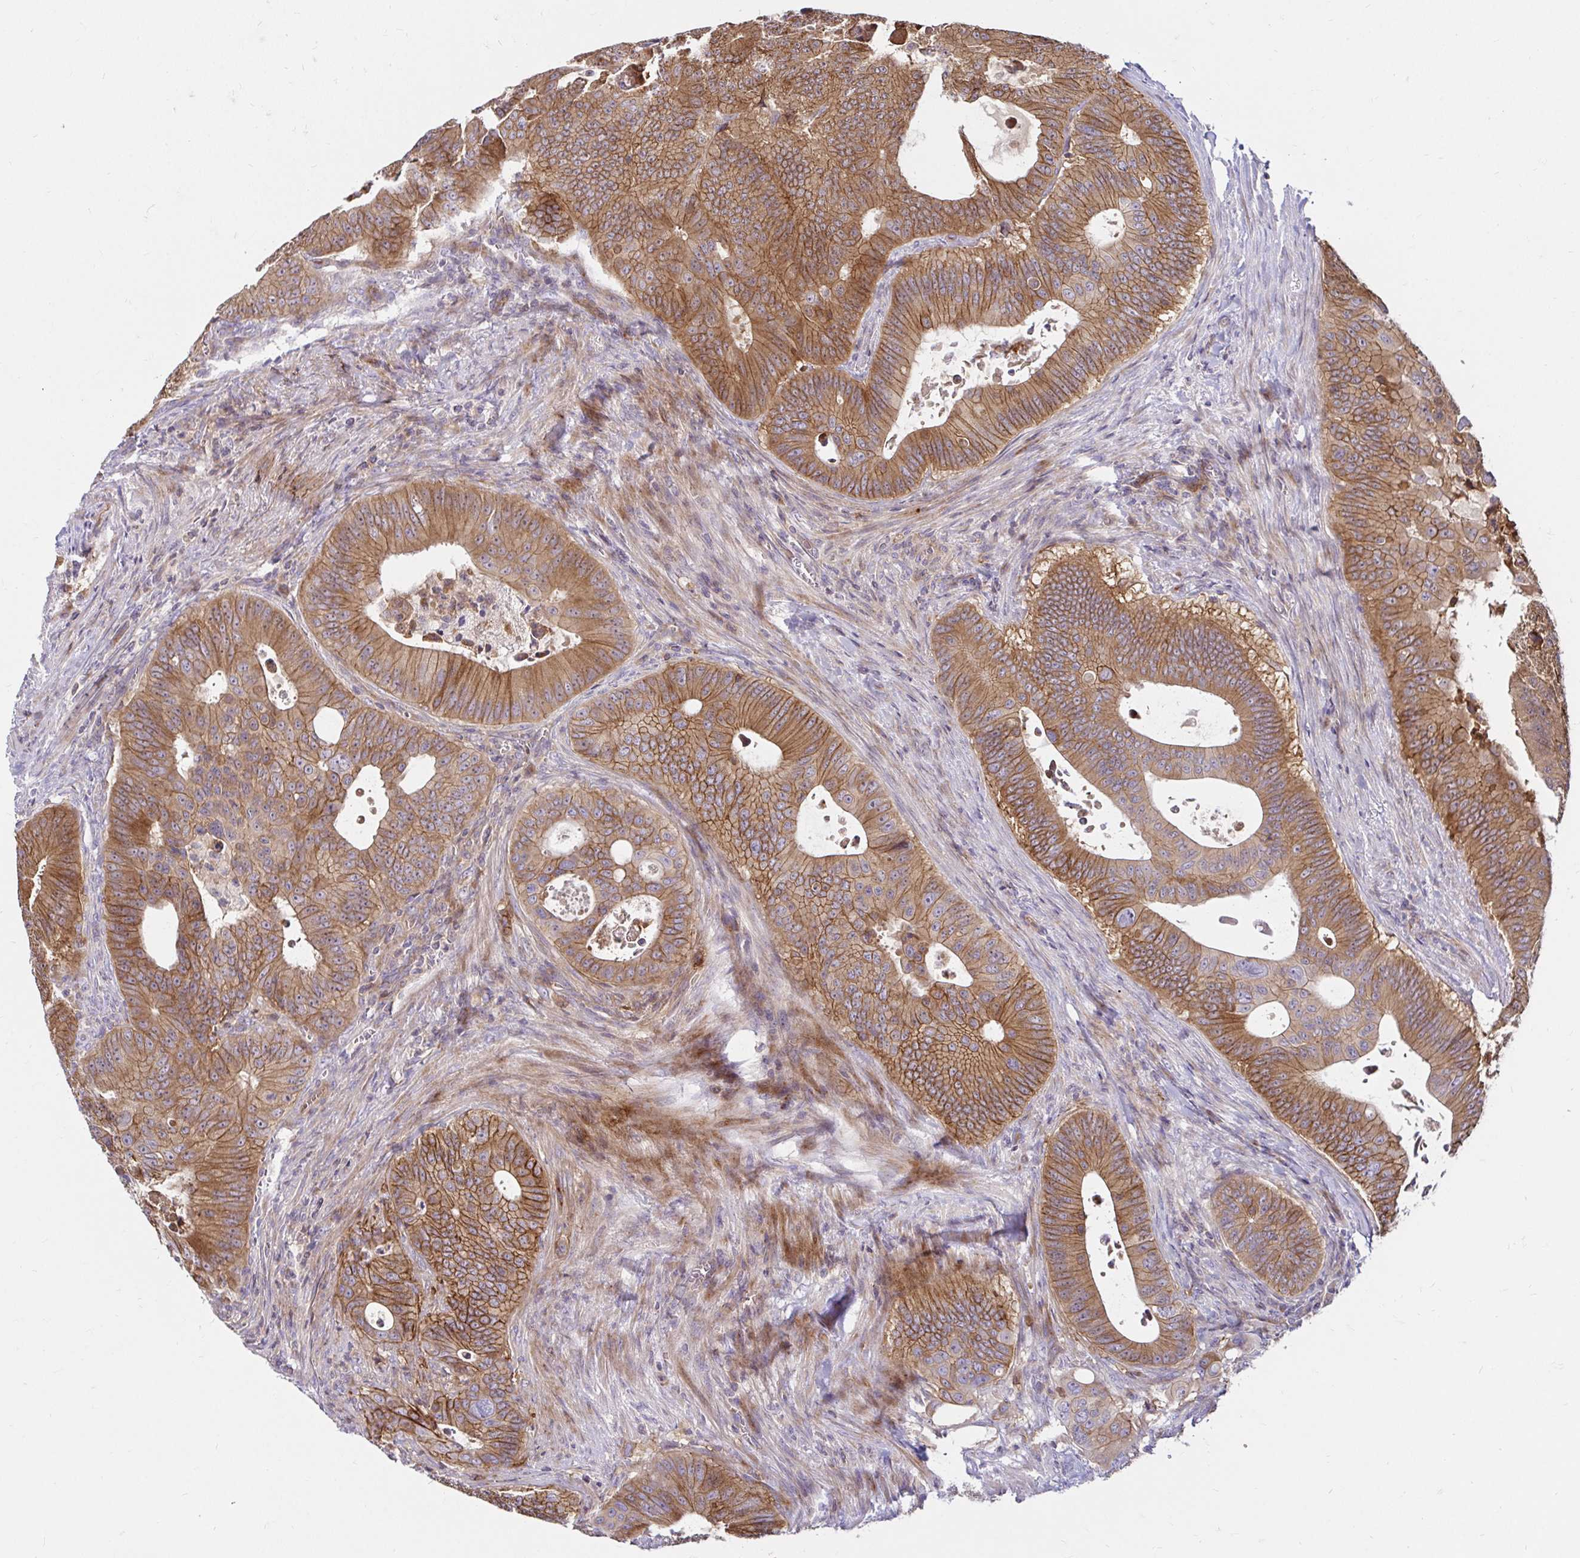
{"staining": {"intensity": "moderate", "quantity": ">75%", "location": "cytoplasmic/membranous"}, "tissue": "colorectal cancer", "cell_type": "Tumor cells", "image_type": "cancer", "snomed": [{"axis": "morphology", "description": "Adenocarcinoma, NOS"}, {"axis": "topography", "description": "Colon"}], "caption": "Immunohistochemistry photomicrograph of colorectal adenocarcinoma stained for a protein (brown), which displays medium levels of moderate cytoplasmic/membranous positivity in approximately >75% of tumor cells.", "gene": "ITGA2", "patient": {"sex": "male", "age": 62}}